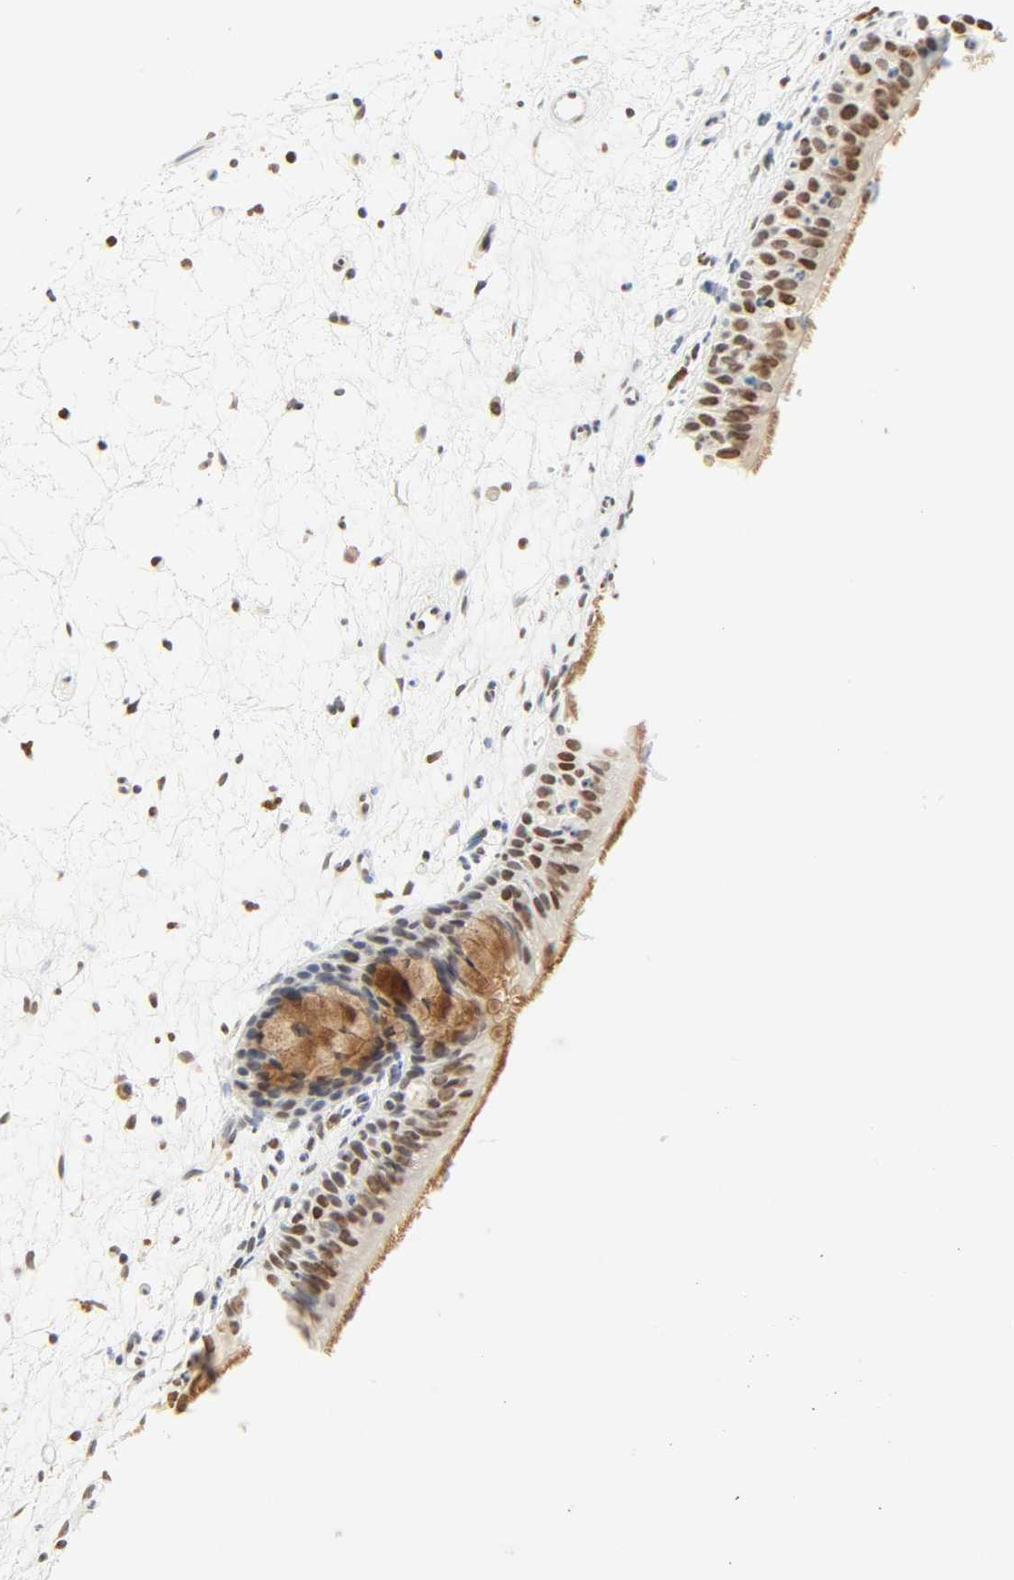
{"staining": {"intensity": "strong", "quantity": "25%-75%", "location": "cytoplasmic/membranous,nuclear"}, "tissue": "nasopharynx", "cell_type": "Respiratory epithelial cells", "image_type": "normal", "snomed": [{"axis": "morphology", "description": "Normal tissue, NOS"}, {"axis": "topography", "description": "Nasopharynx"}], "caption": "The photomicrograph displays a brown stain indicating the presence of a protein in the cytoplasmic/membranous,nuclear of respiratory epithelial cells in nasopharynx.", "gene": "DAZAP1", "patient": {"sex": "female", "age": 54}}